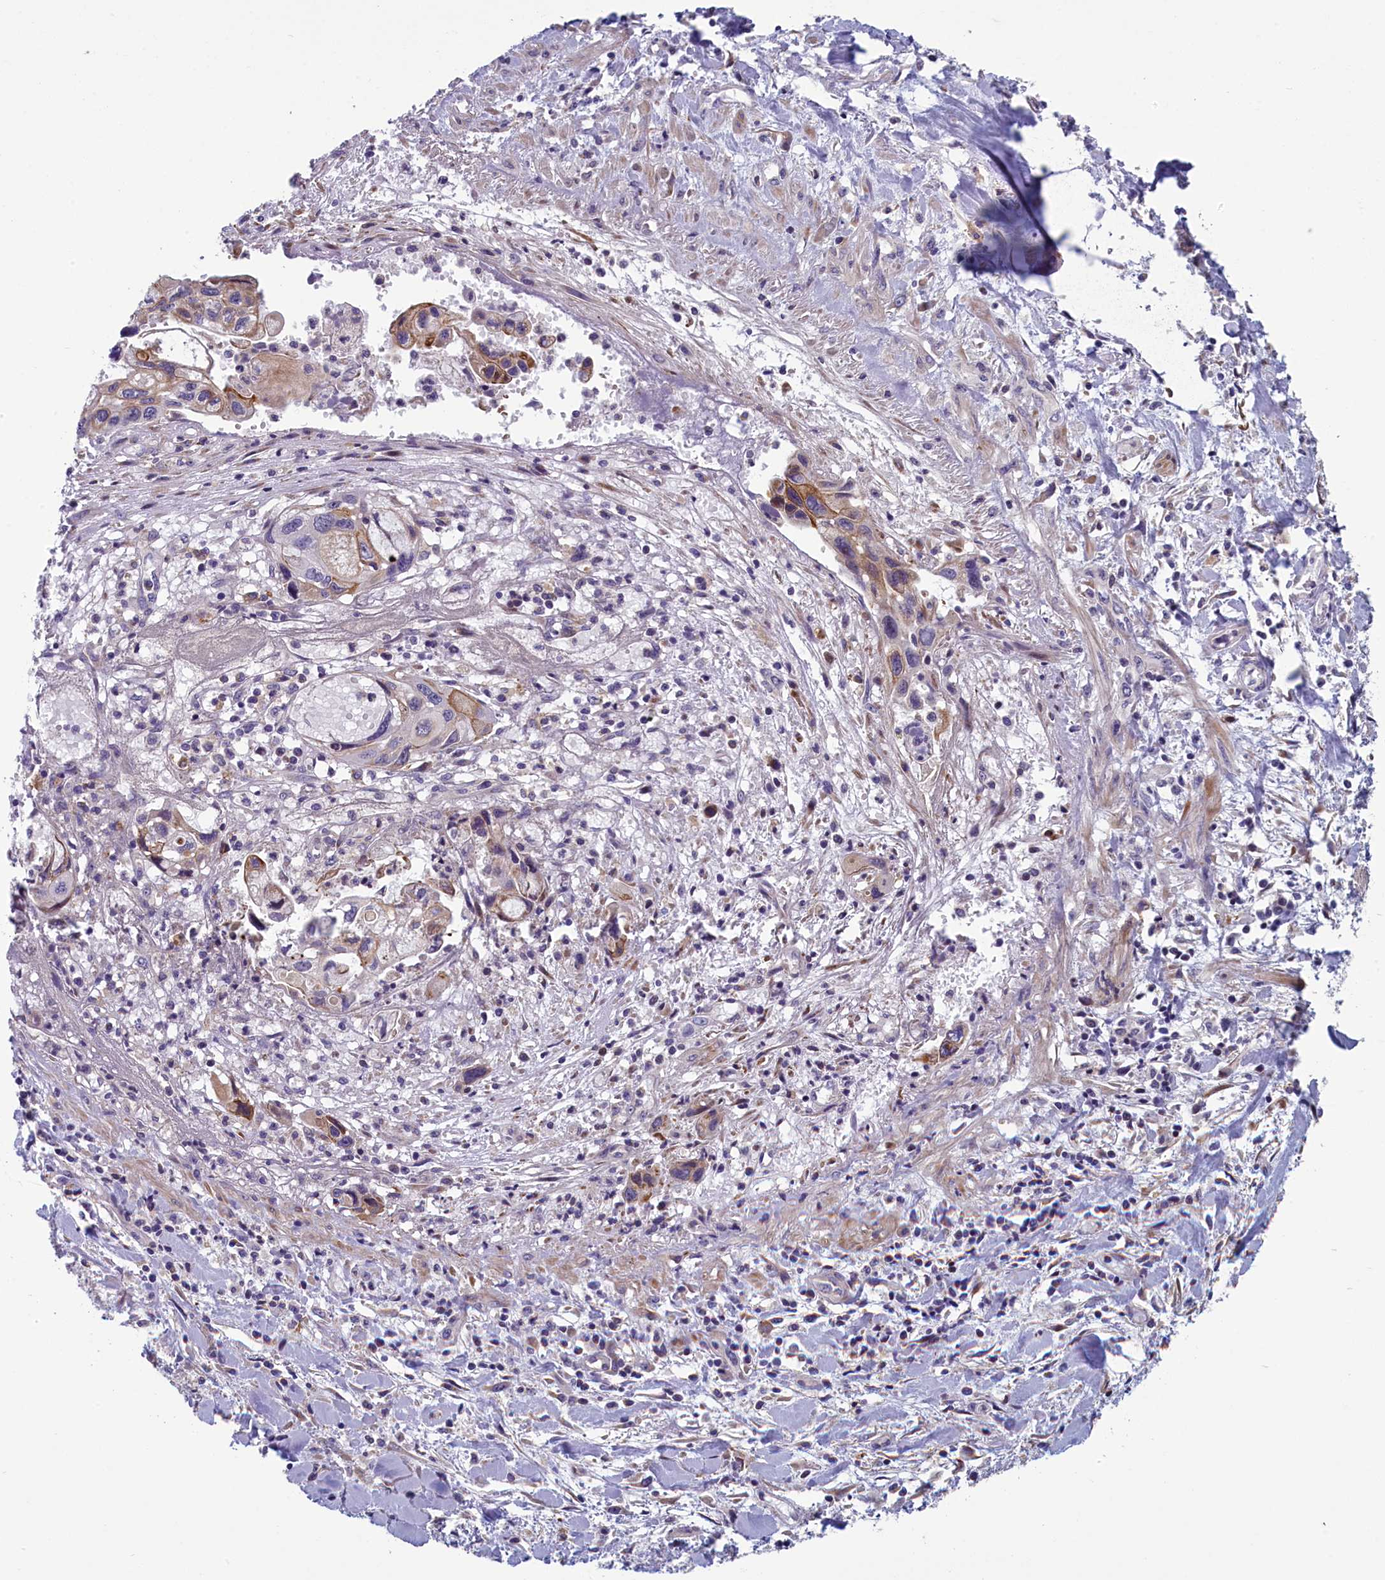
{"staining": {"intensity": "moderate", "quantity": "25%-75%", "location": "cytoplasmic/membranous"}, "tissue": "pancreatic cancer", "cell_type": "Tumor cells", "image_type": "cancer", "snomed": [{"axis": "morphology", "description": "Adenocarcinoma, NOS"}, {"axis": "topography", "description": "Pancreas"}], "caption": "Immunohistochemistry (IHC) micrograph of human pancreatic cancer (adenocarcinoma) stained for a protein (brown), which exhibits medium levels of moderate cytoplasmic/membranous expression in about 25%-75% of tumor cells.", "gene": "ANKRD39", "patient": {"sex": "female", "age": 50}}